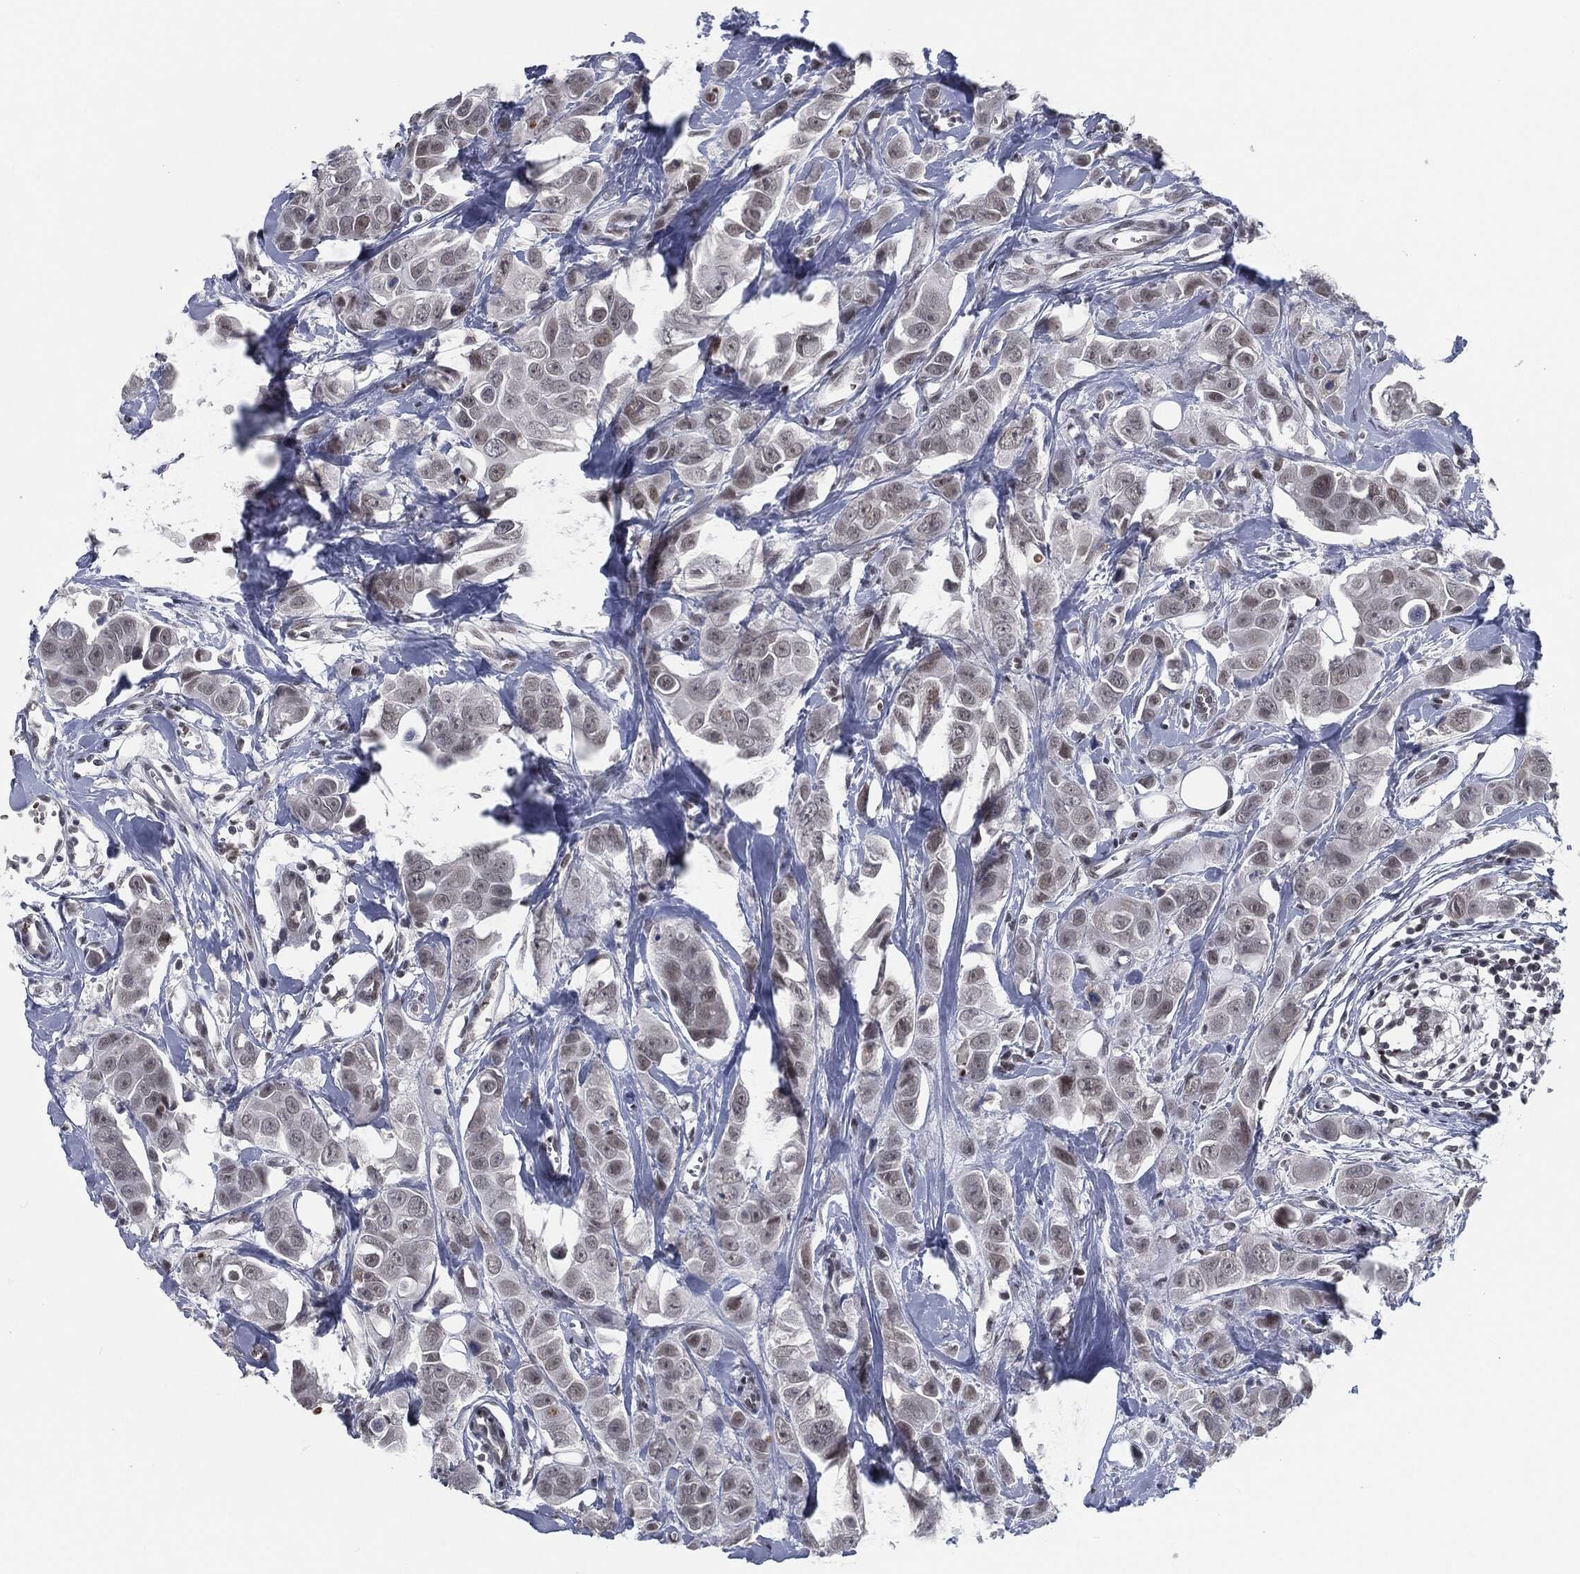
{"staining": {"intensity": "weak", "quantity": "<25%", "location": "nuclear"}, "tissue": "breast cancer", "cell_type": "Tumor cells", "image_type": "cancer", "snomed": [{"axis": "morphology", "description": "Duct carcinoma"}, {"axis": "topography", "description": "Breast"}], "caption": "IHC micrograph of human breast intraductal carcinoma stained for a protein (brown), which demonstrates no staining in tumor cells.", "gene": "ANXA1", "patient": {"sex": "female", "age": 35}}